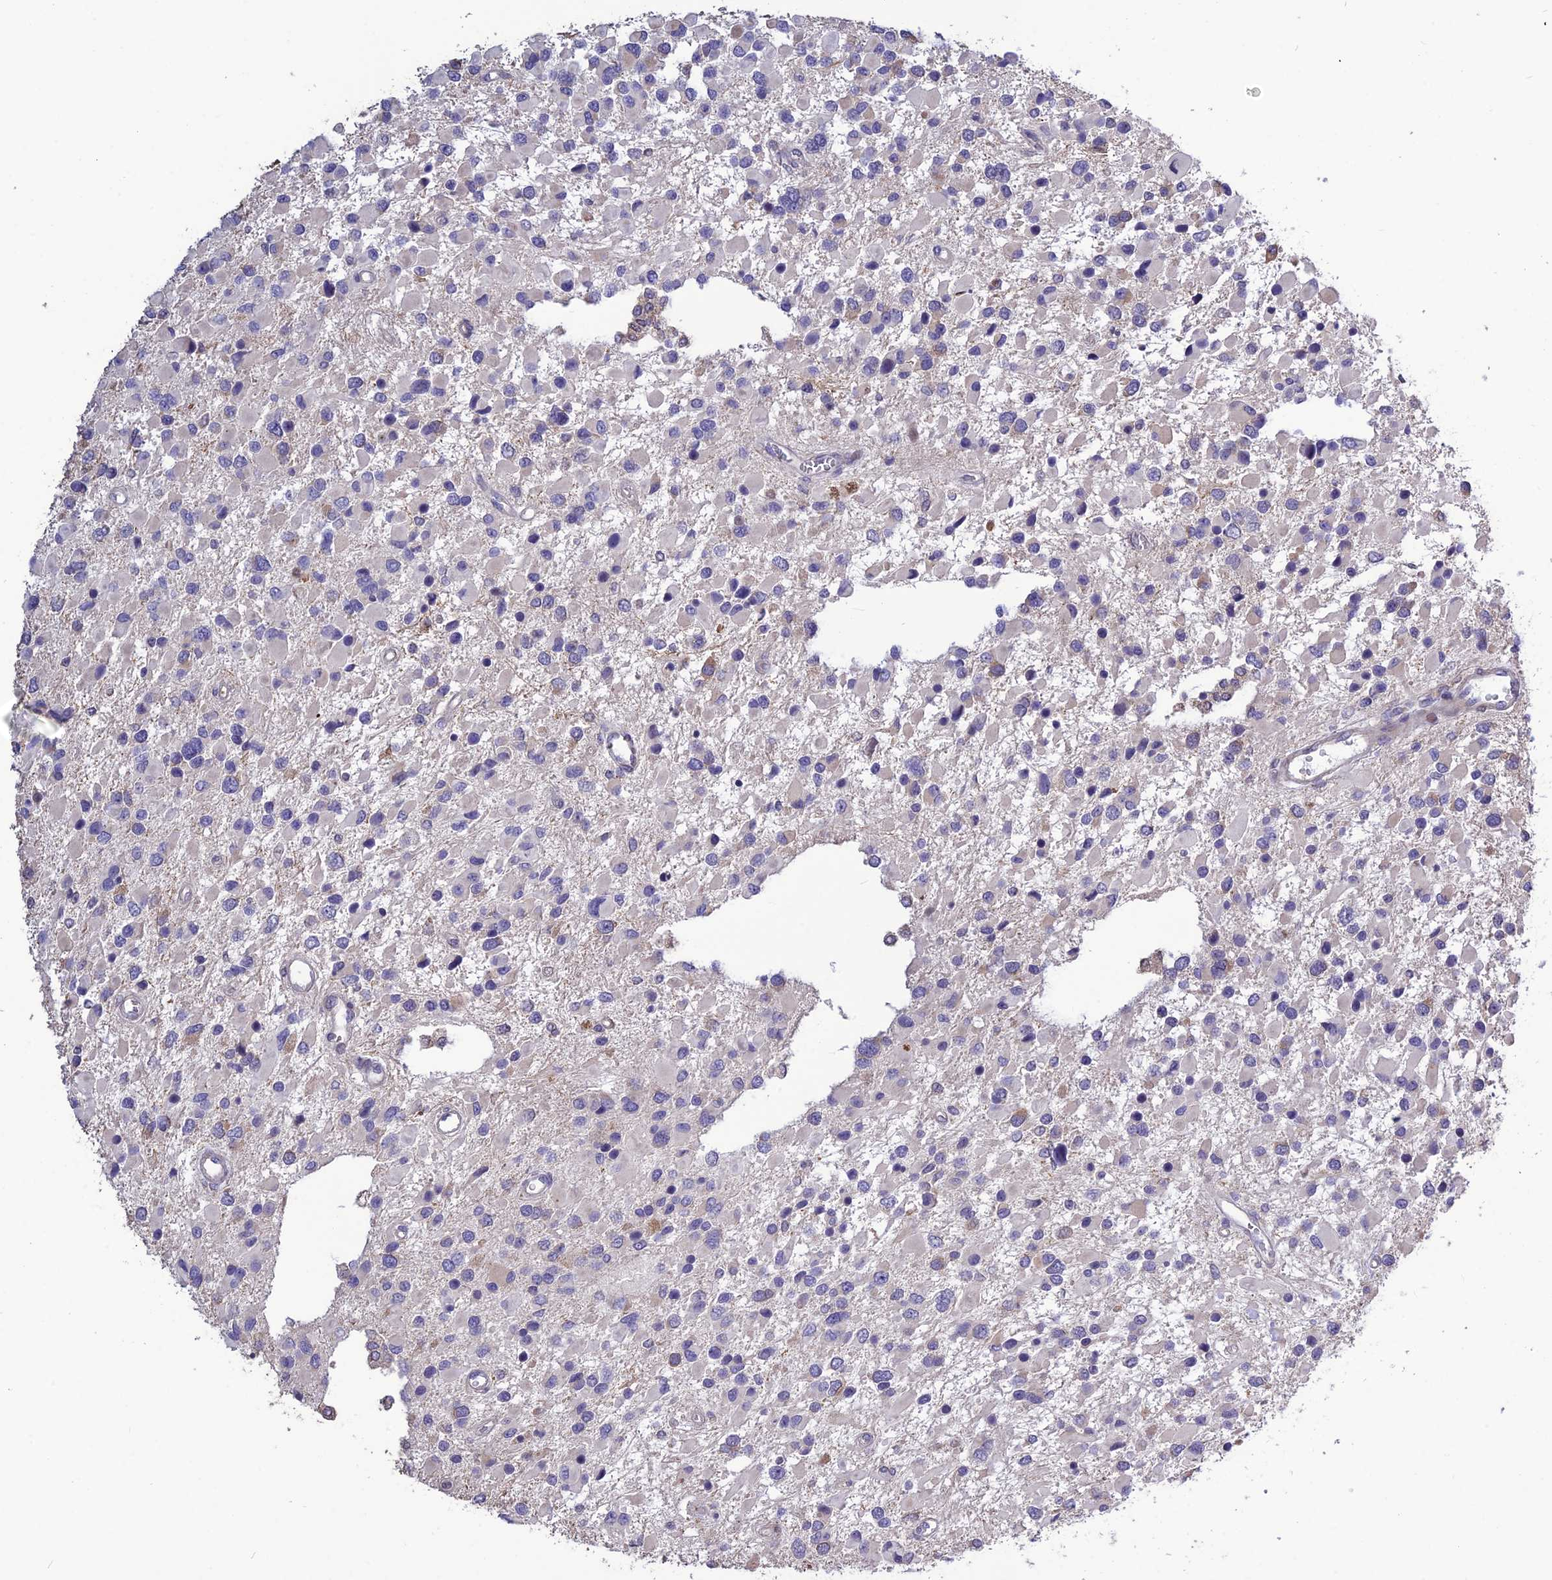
{"staining": {"intensity": "negative", "quantity": "none", "location": "none"}, "tissue": "glioma", "cell_type": "Tumor cells", "image_type": "cancer", "snomed": [{"axis": "morphology", "description": "Glioma, malignant, High grade"}, {"axis": "topography", "description": "Brain"}], "caption": "Tumor cells show no significant protein expression in high-grade glioma (malignant).", "gene": "SPG21", "patient": {"sex": "male", "age": 53}}